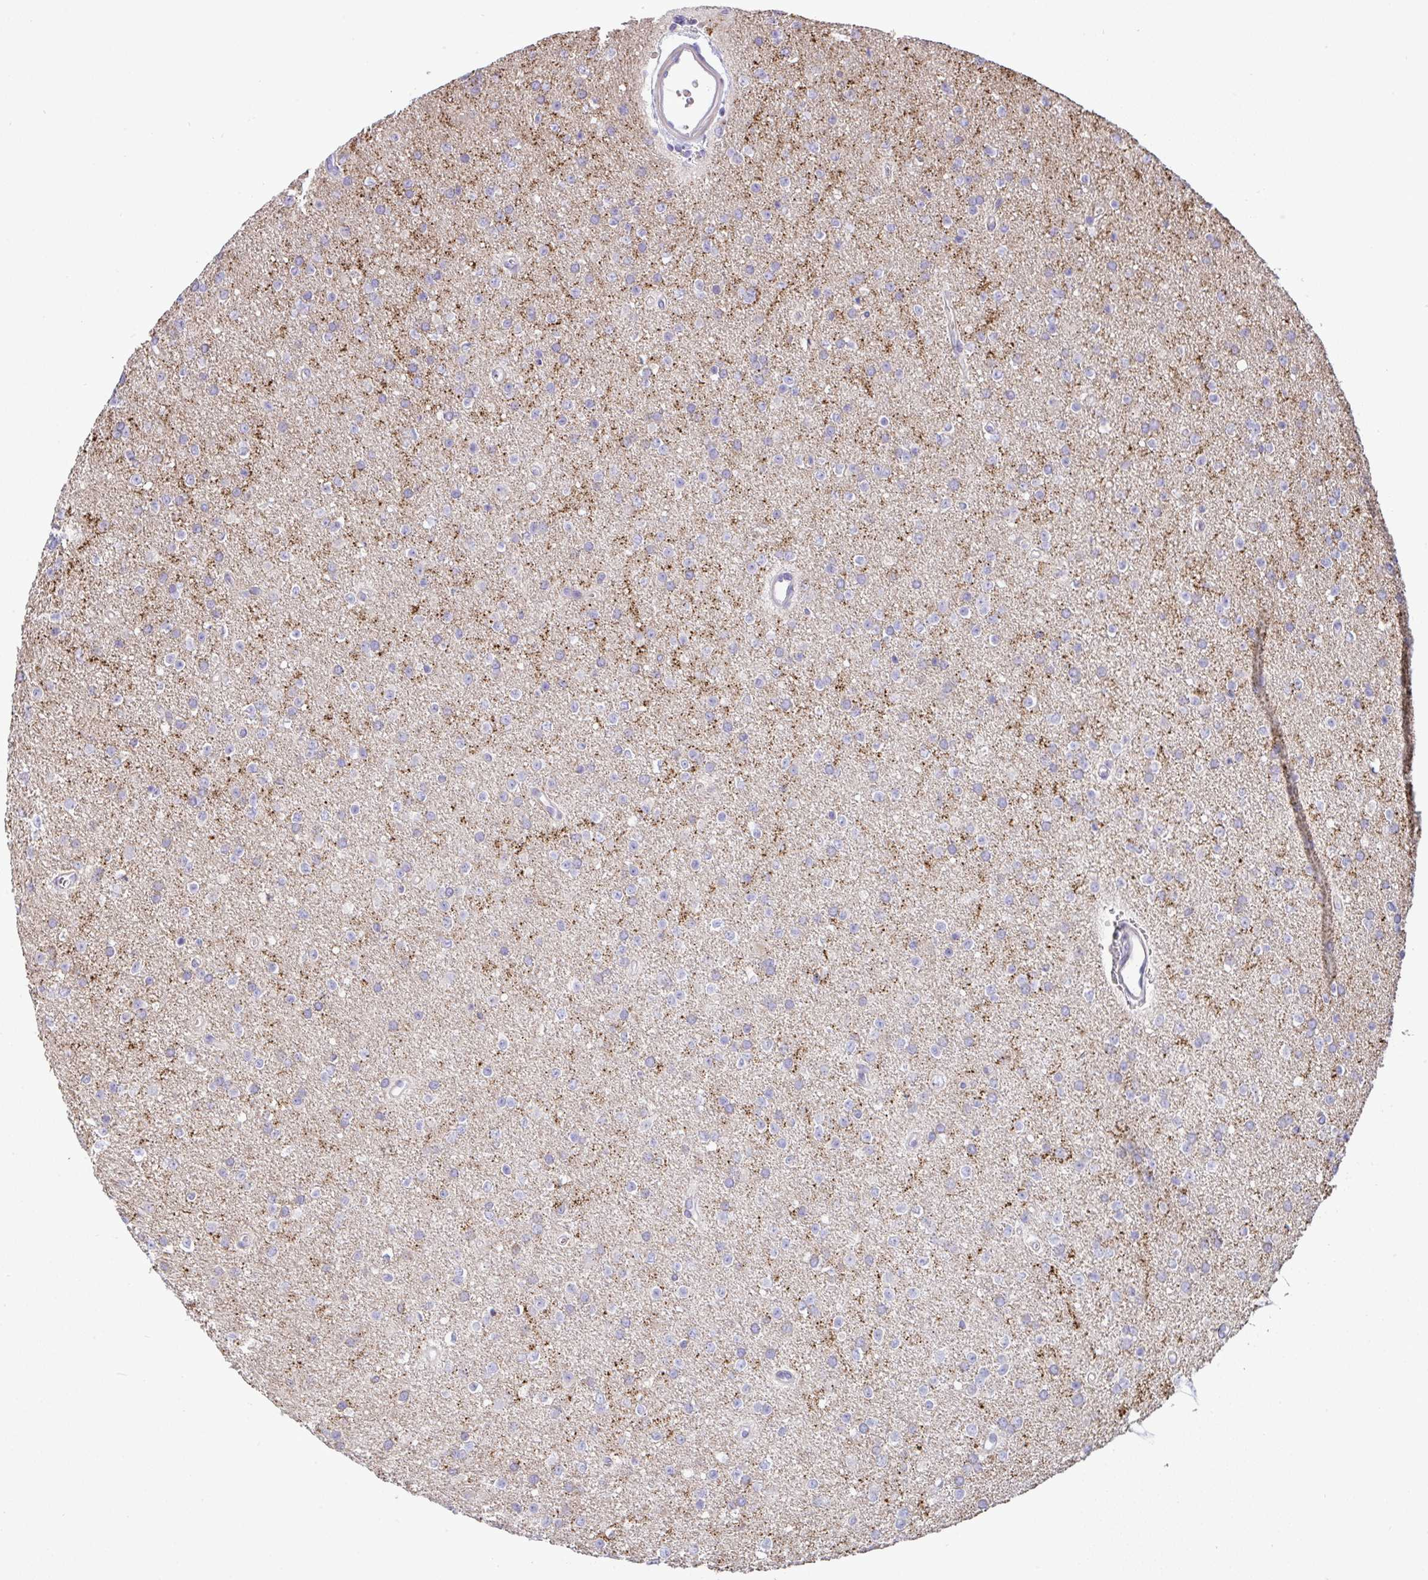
{"staining": {"intensity": "negative", "quantity": "none", "location": "none"}, "tissue": "glioma", "cell_type": "Tumor cells", "image_type": "cancer", "snomed": [{"axis": "morphology", "description": "Glioma, malignant, Low grade"}, {"axis": "topography", "description": "Brain"}], "caption": "High power microscopy image of an immunohistochemistry (IHC) micrograph of low-grade glioma (malignant), revealing no significant positivity in tumor cells.", "gene": "NTN1", "patient": {"sex": "female", "age": 34}}